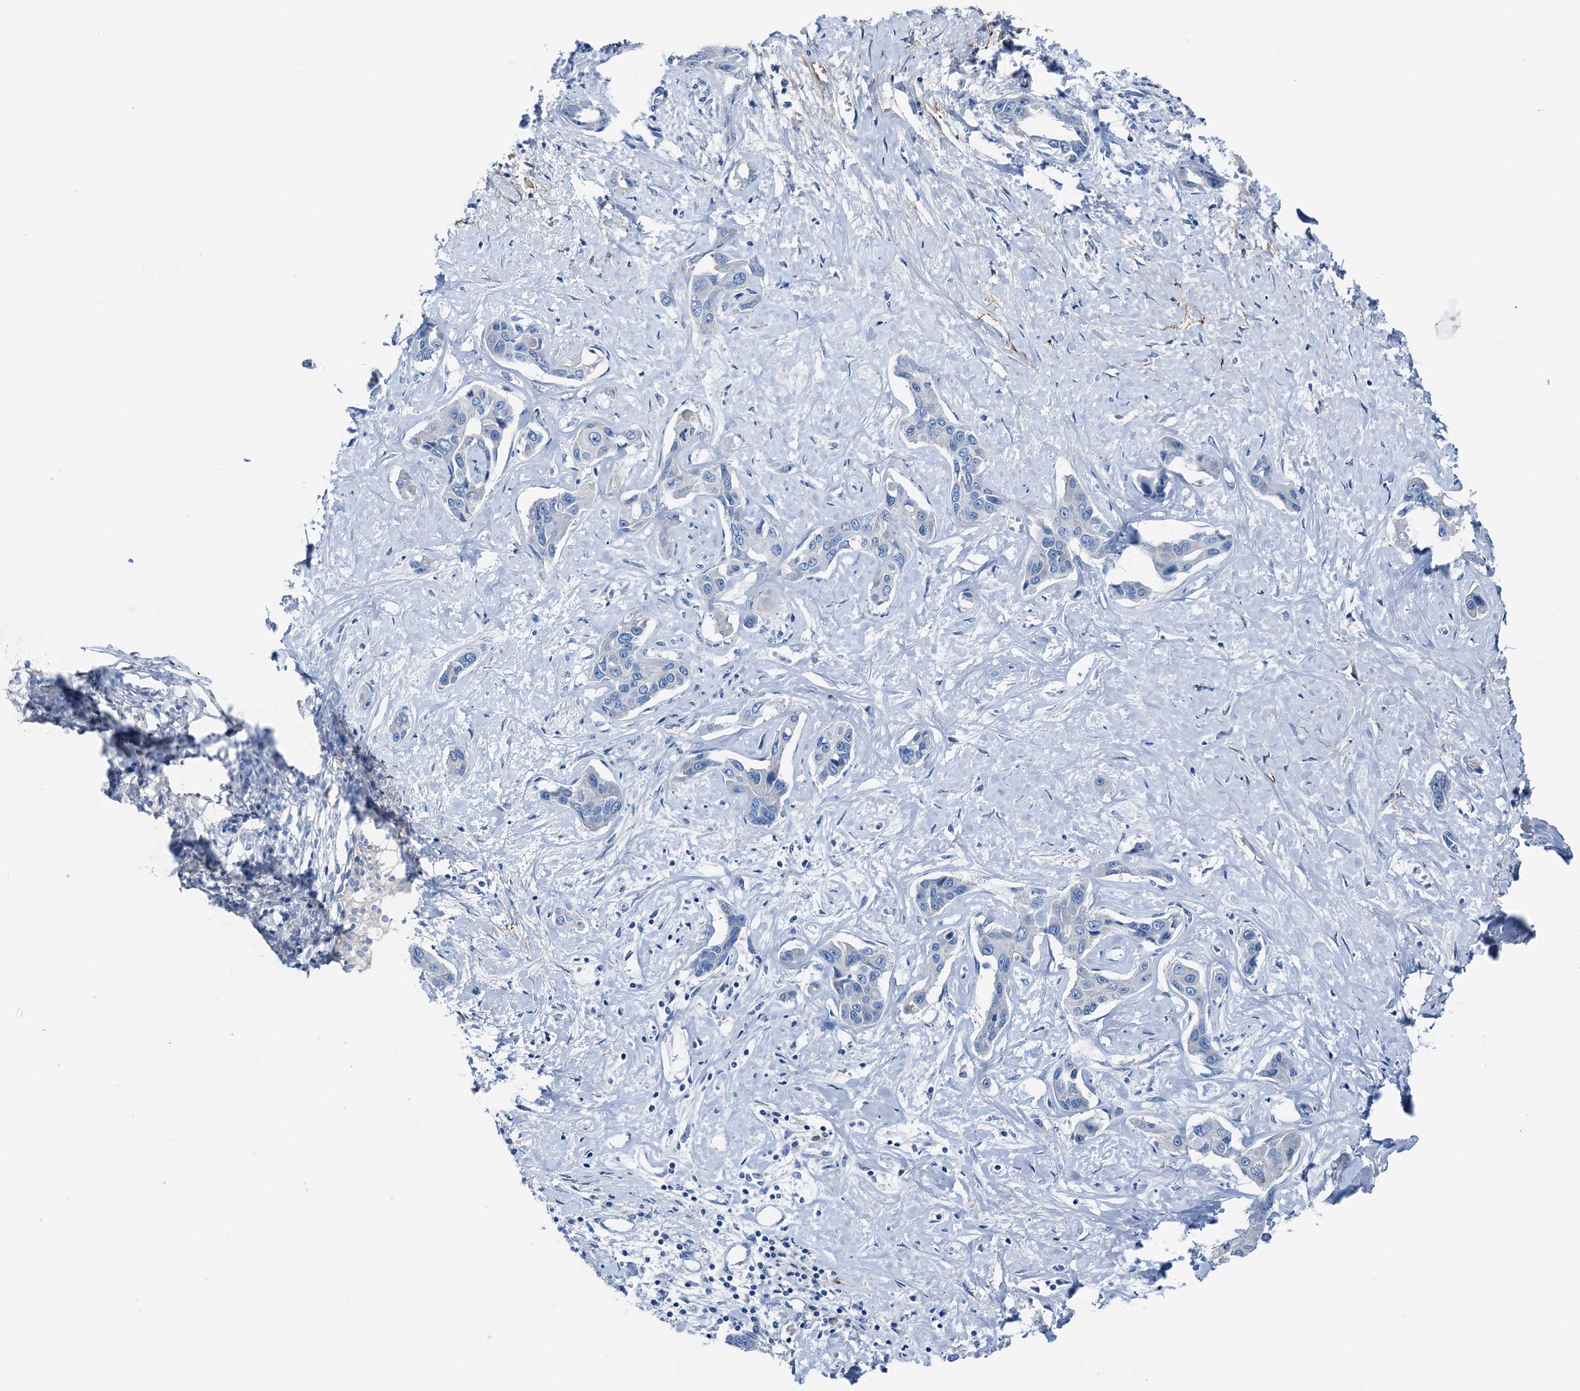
{"staining": {"intensity": "negative", "quantity": "none", "location": "none"}, "tissue": "liver cancer", "cell_type": "Tumor cells", "image_type": "cancer", "snomed": [{"axis": "morphology", "description": "Cholangiocarcinoma"}, {"axis": "topography", "description": "Liver"}], "caption": "A high-resolution micrograph shows IHC staining of liver cholangiocarcinoma, which displays no significant positivity in tumor cells. (Brightfield microscopy of DAB (3,3'-diaminobenzidine) IHC at high magnification).", "gene": "C1QTNF4", "patient": {"sex": "male", "age": 59}}